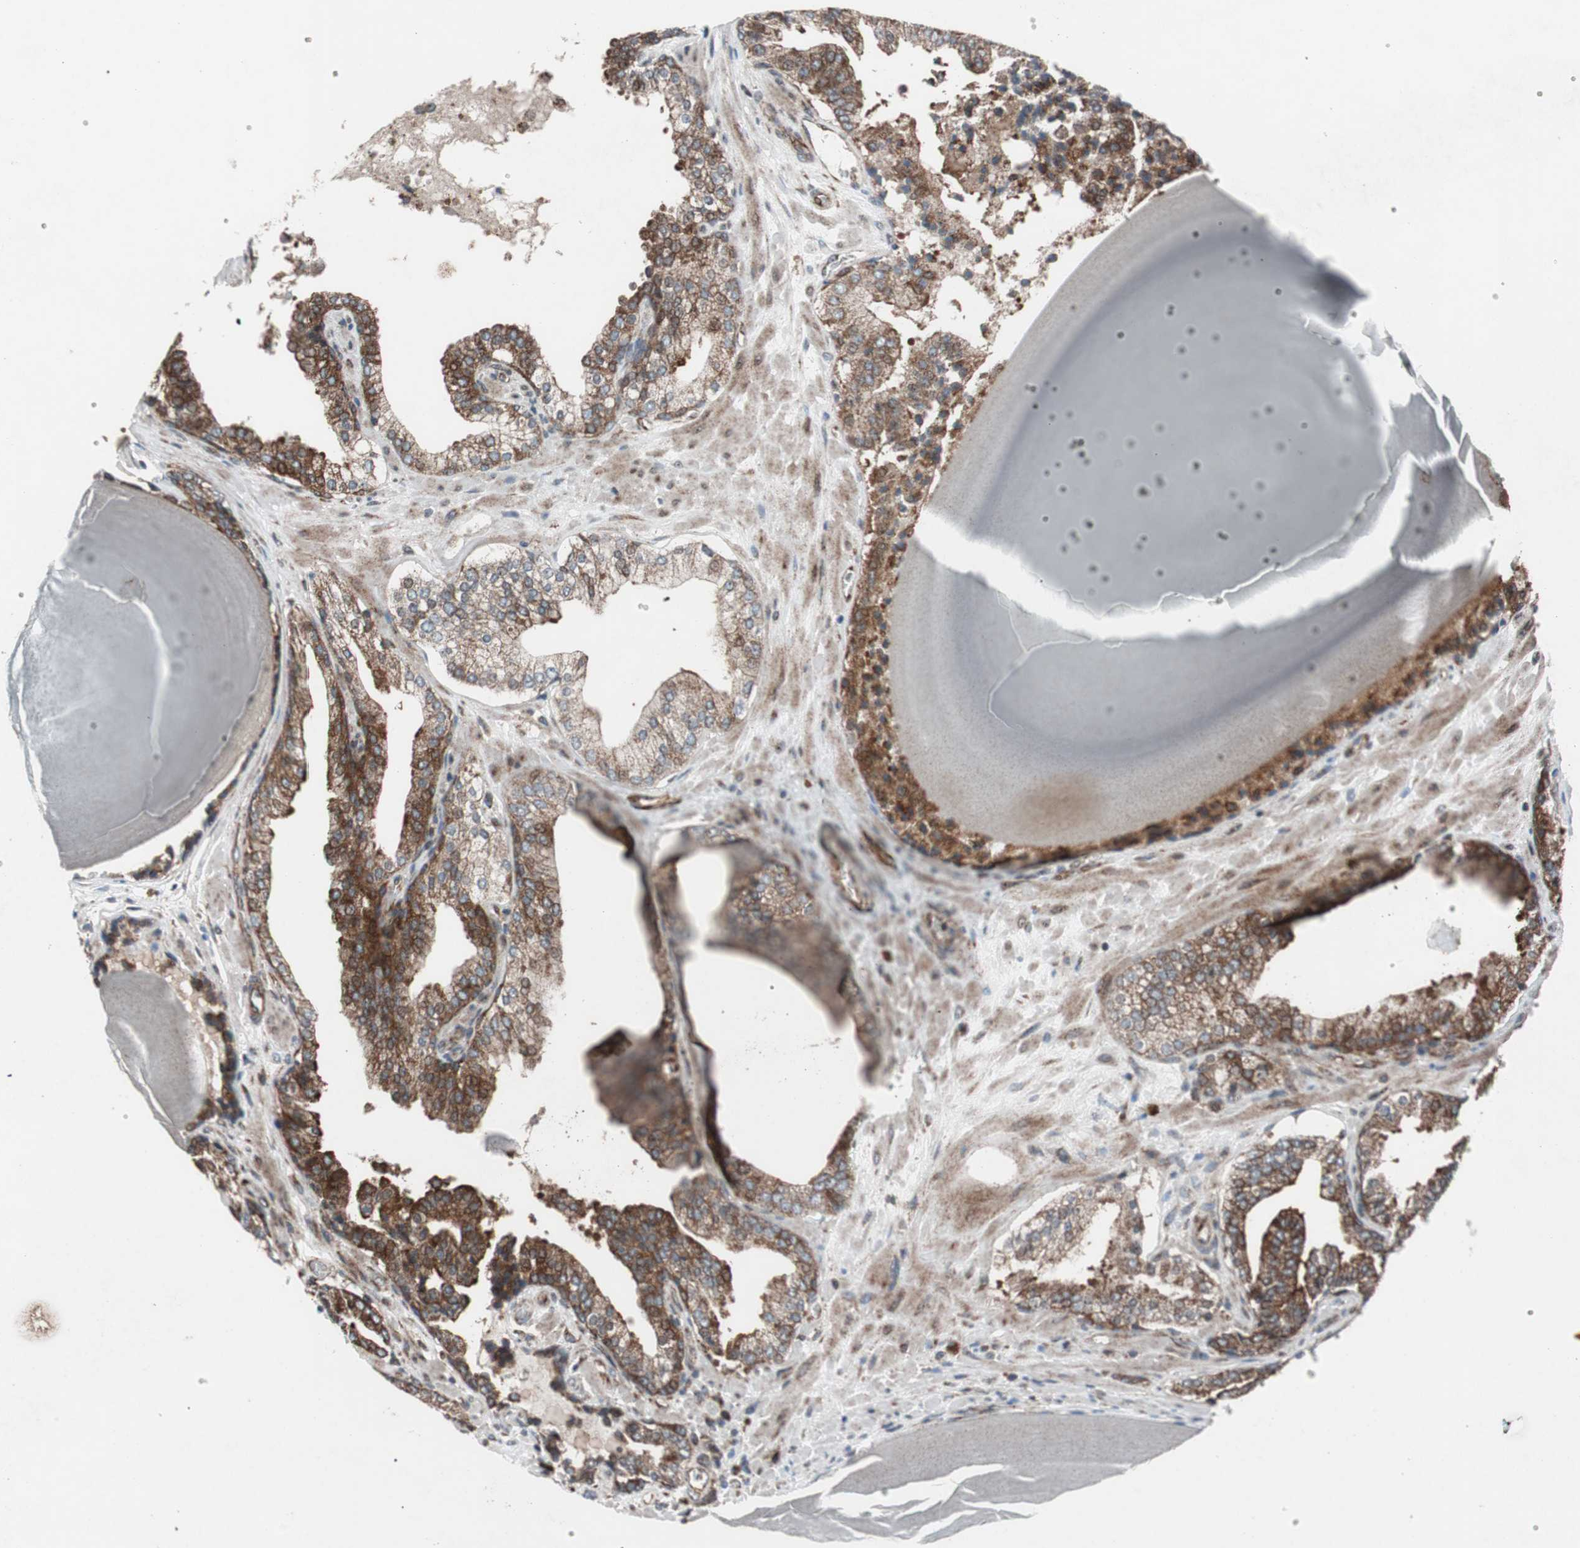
{"staining": {"intensity": "strong", "quantity": ">75%", "location": "cytoplasmic/membranous"}, "tissue": "prostate cancer", "cell_type": "Tumor cells", "image_type": "cancer", "snomed": [{"axis": "morphology", "description": "Adenocarcinoma, High grade"}, {"axis": "topography", "description": "Prostate"}], "caption": "Protein expression analysis of prostate high-grade adenocarcinoma exhibits strong cytoplasmic/membranous expression in approximately >75% of tumor cells. (DAB (3,3'-diaminobenzidine) = brown stain, brightfield microscopy at high magnification).", "gene": "CCL14", "patient": {"sex": "male", "age": 68}}